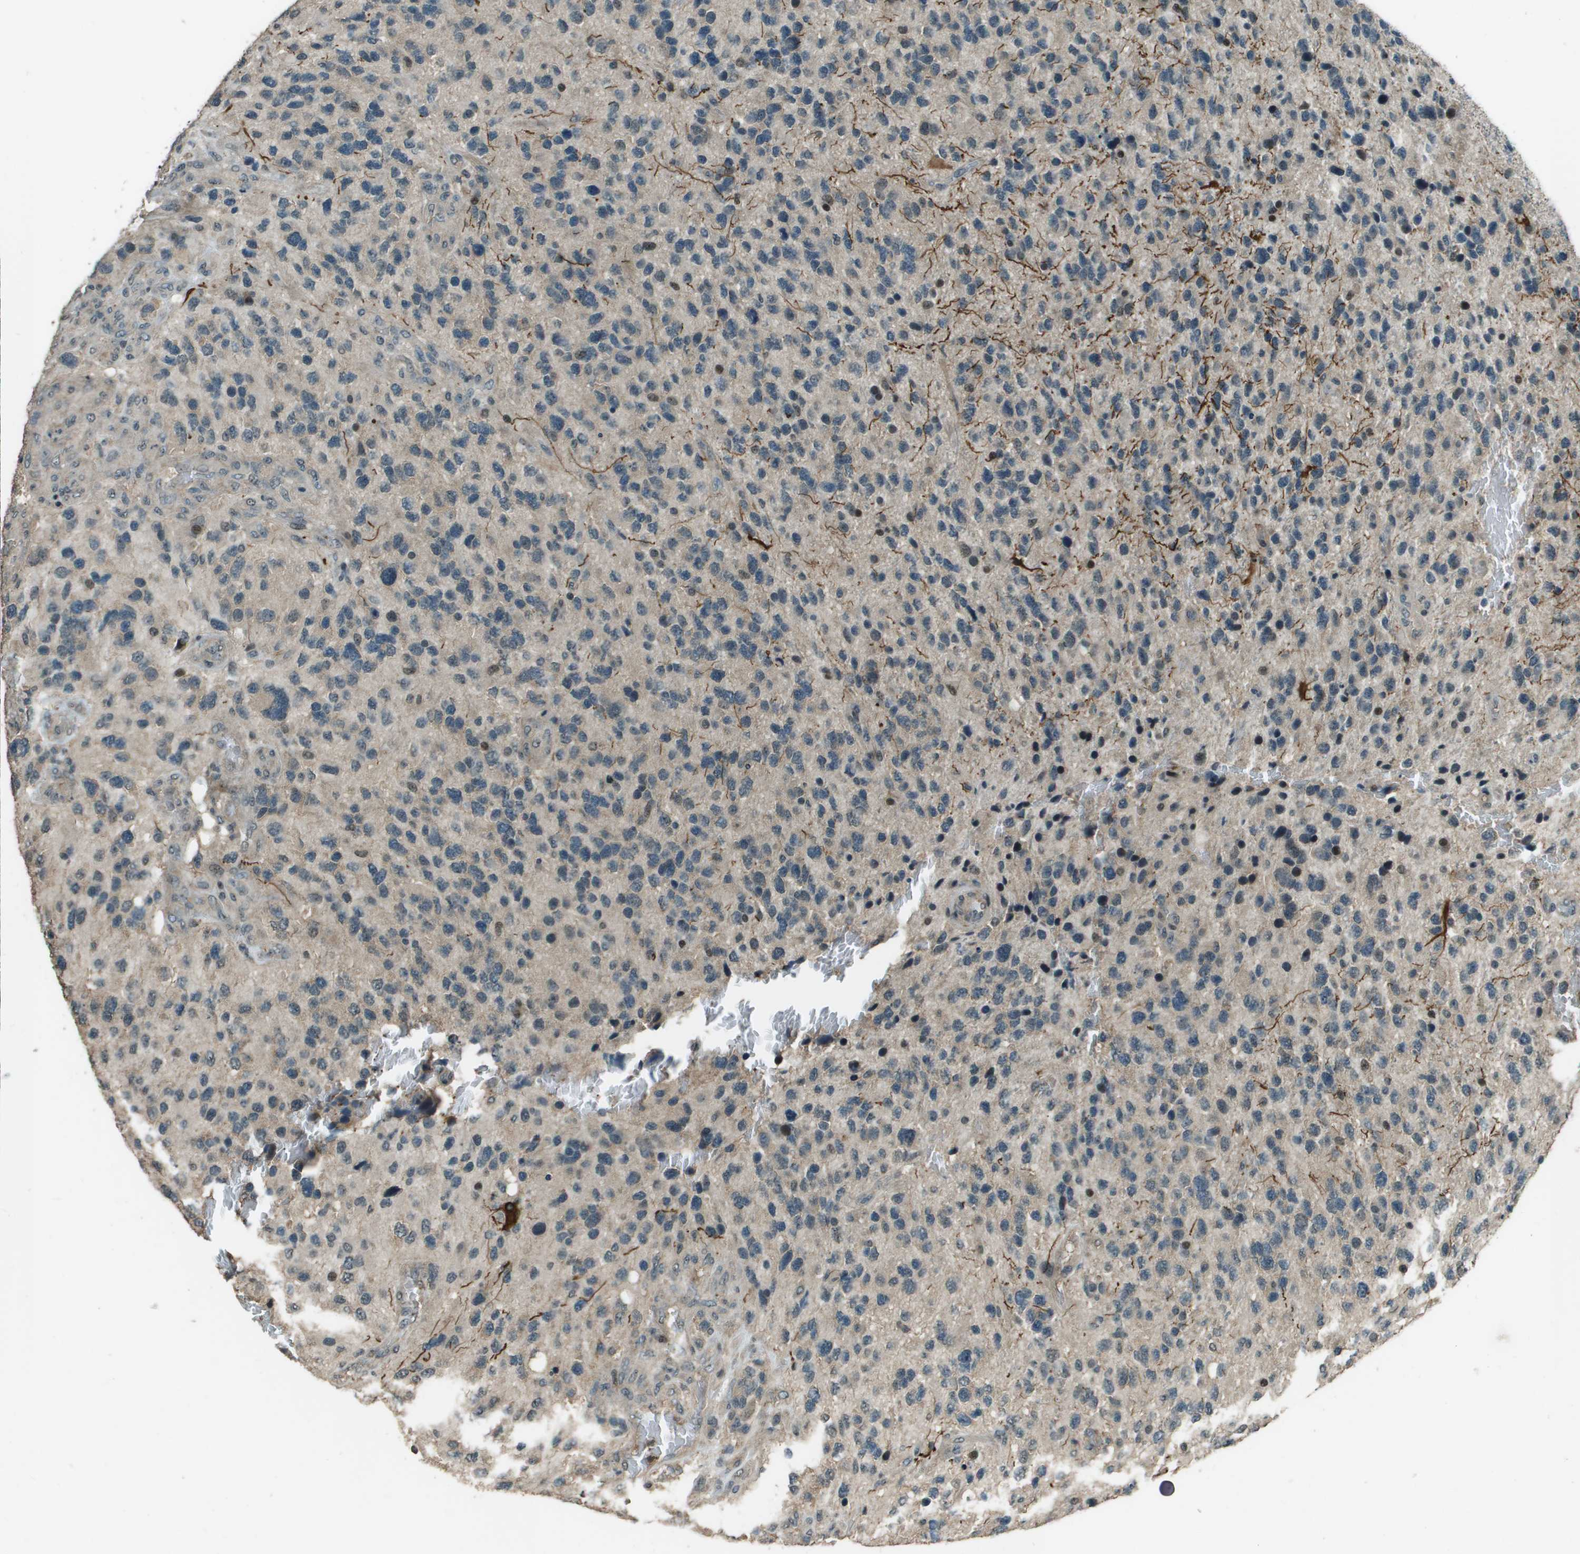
{"staining": {"intensity": "negative", "quantity": "none", "location": "none"}, "tissue": "glioma", "cell_type": "Tumor cells", "image_type": "cancer", "snomed": [{"axis": "morphology", "description": "Glioma, malignant, High grade"}, {"axis": "topography", "description": "Brain"}], "caption": "Micrograph shows no significant protein expression in tumor cells of malignant glioma (high-grade).", "gene": "SDC3", "patient": {"sex": "female", "age": 58}}